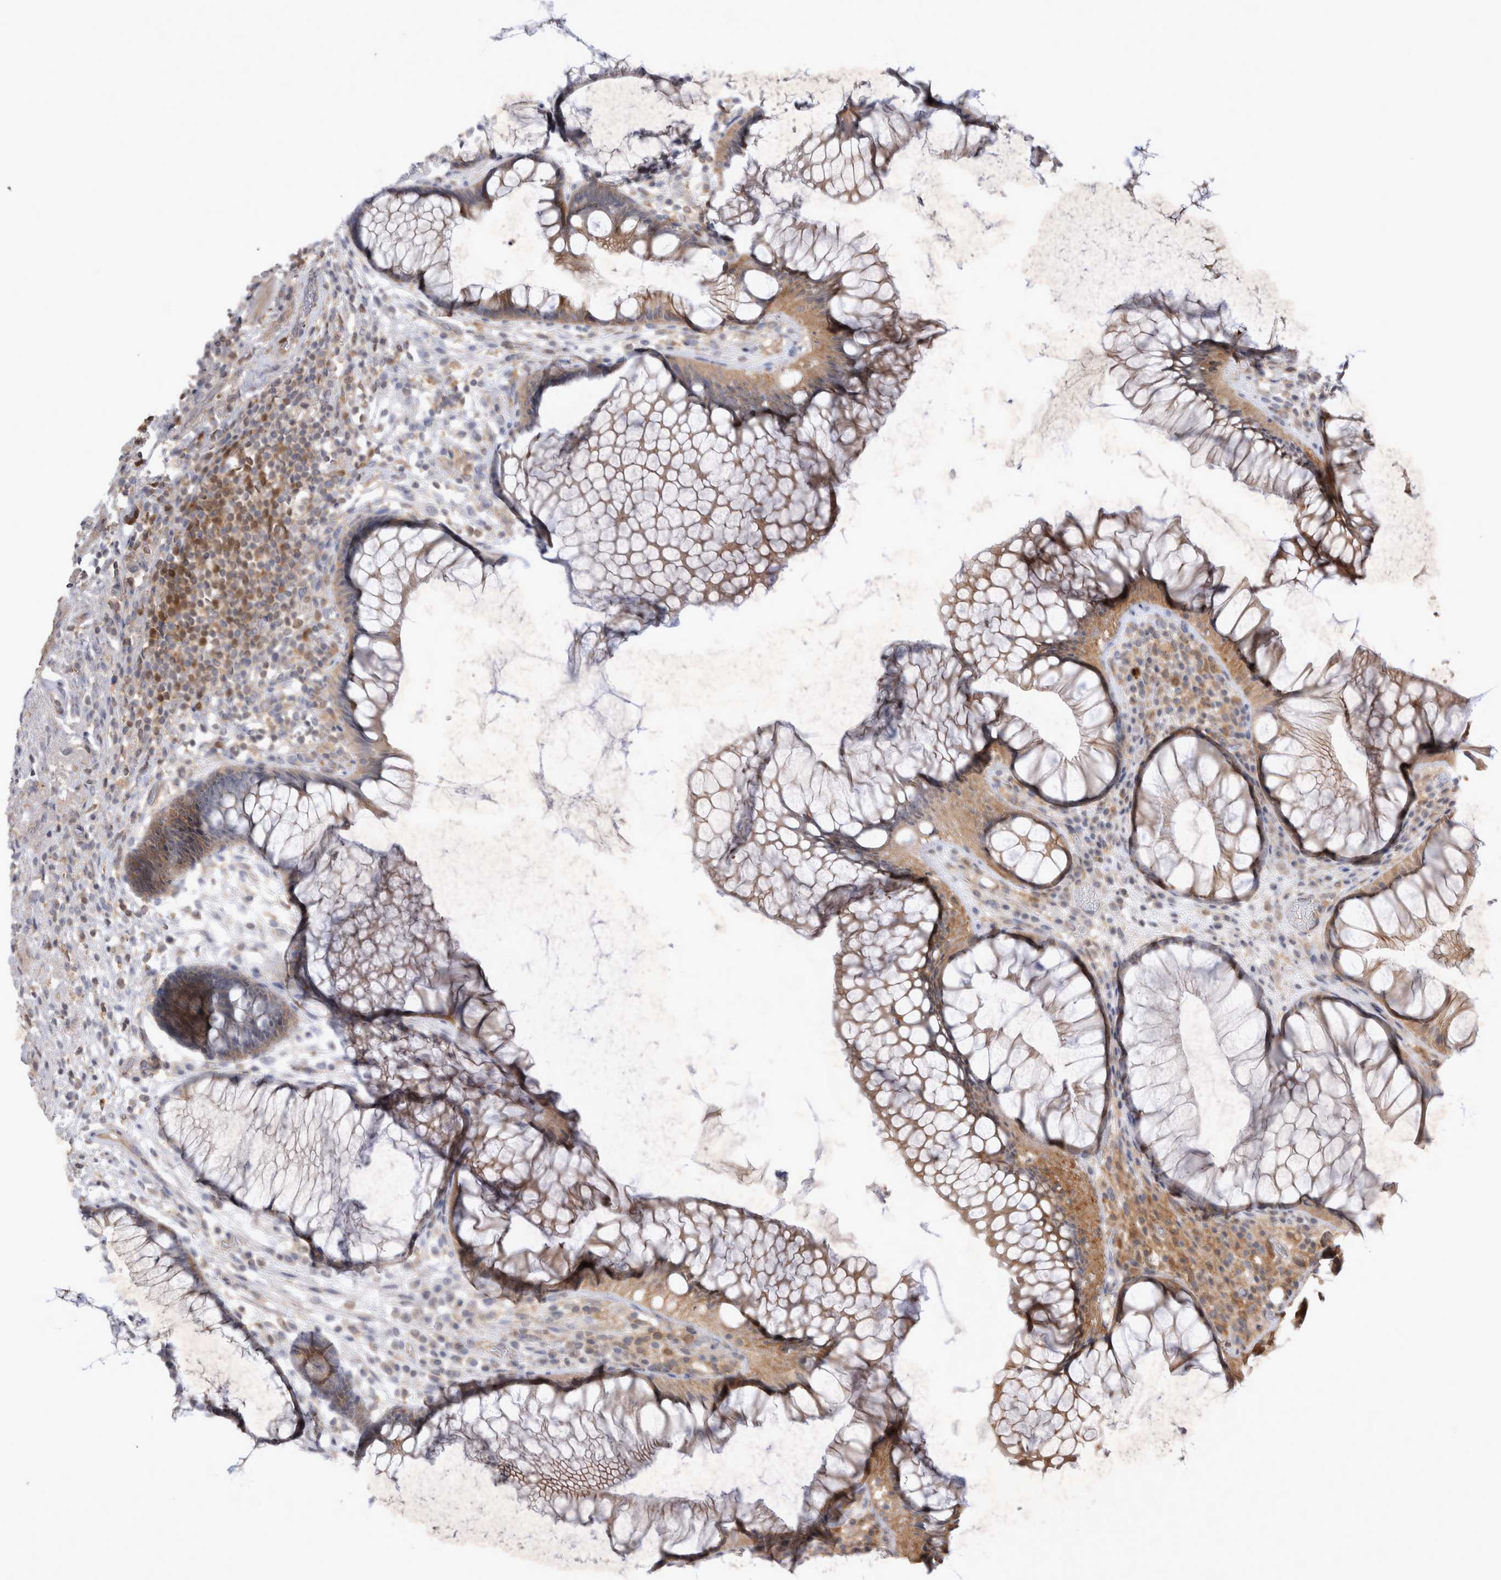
{"staining": {"intensity": "moderate", "quantity": "25%-75%", "location": "cytoplasmic/membranous"}, "tissue": "rectum", "cell_type": "Glandular cells", "image_type": "normal", "snomed": [{"axis": "morphology", "description": "Normal tissue, NOS"}, {"axis": "topography", "description": "Rectum"}], "caption": "Human rectum stained for a protein (brown) displays moderate cytoplasmic/membranous positive positivity in approximately 25%-75% of glandular cells.", "gene": "SRD5A3", "patient": {"sex": "male", "age": 51}}